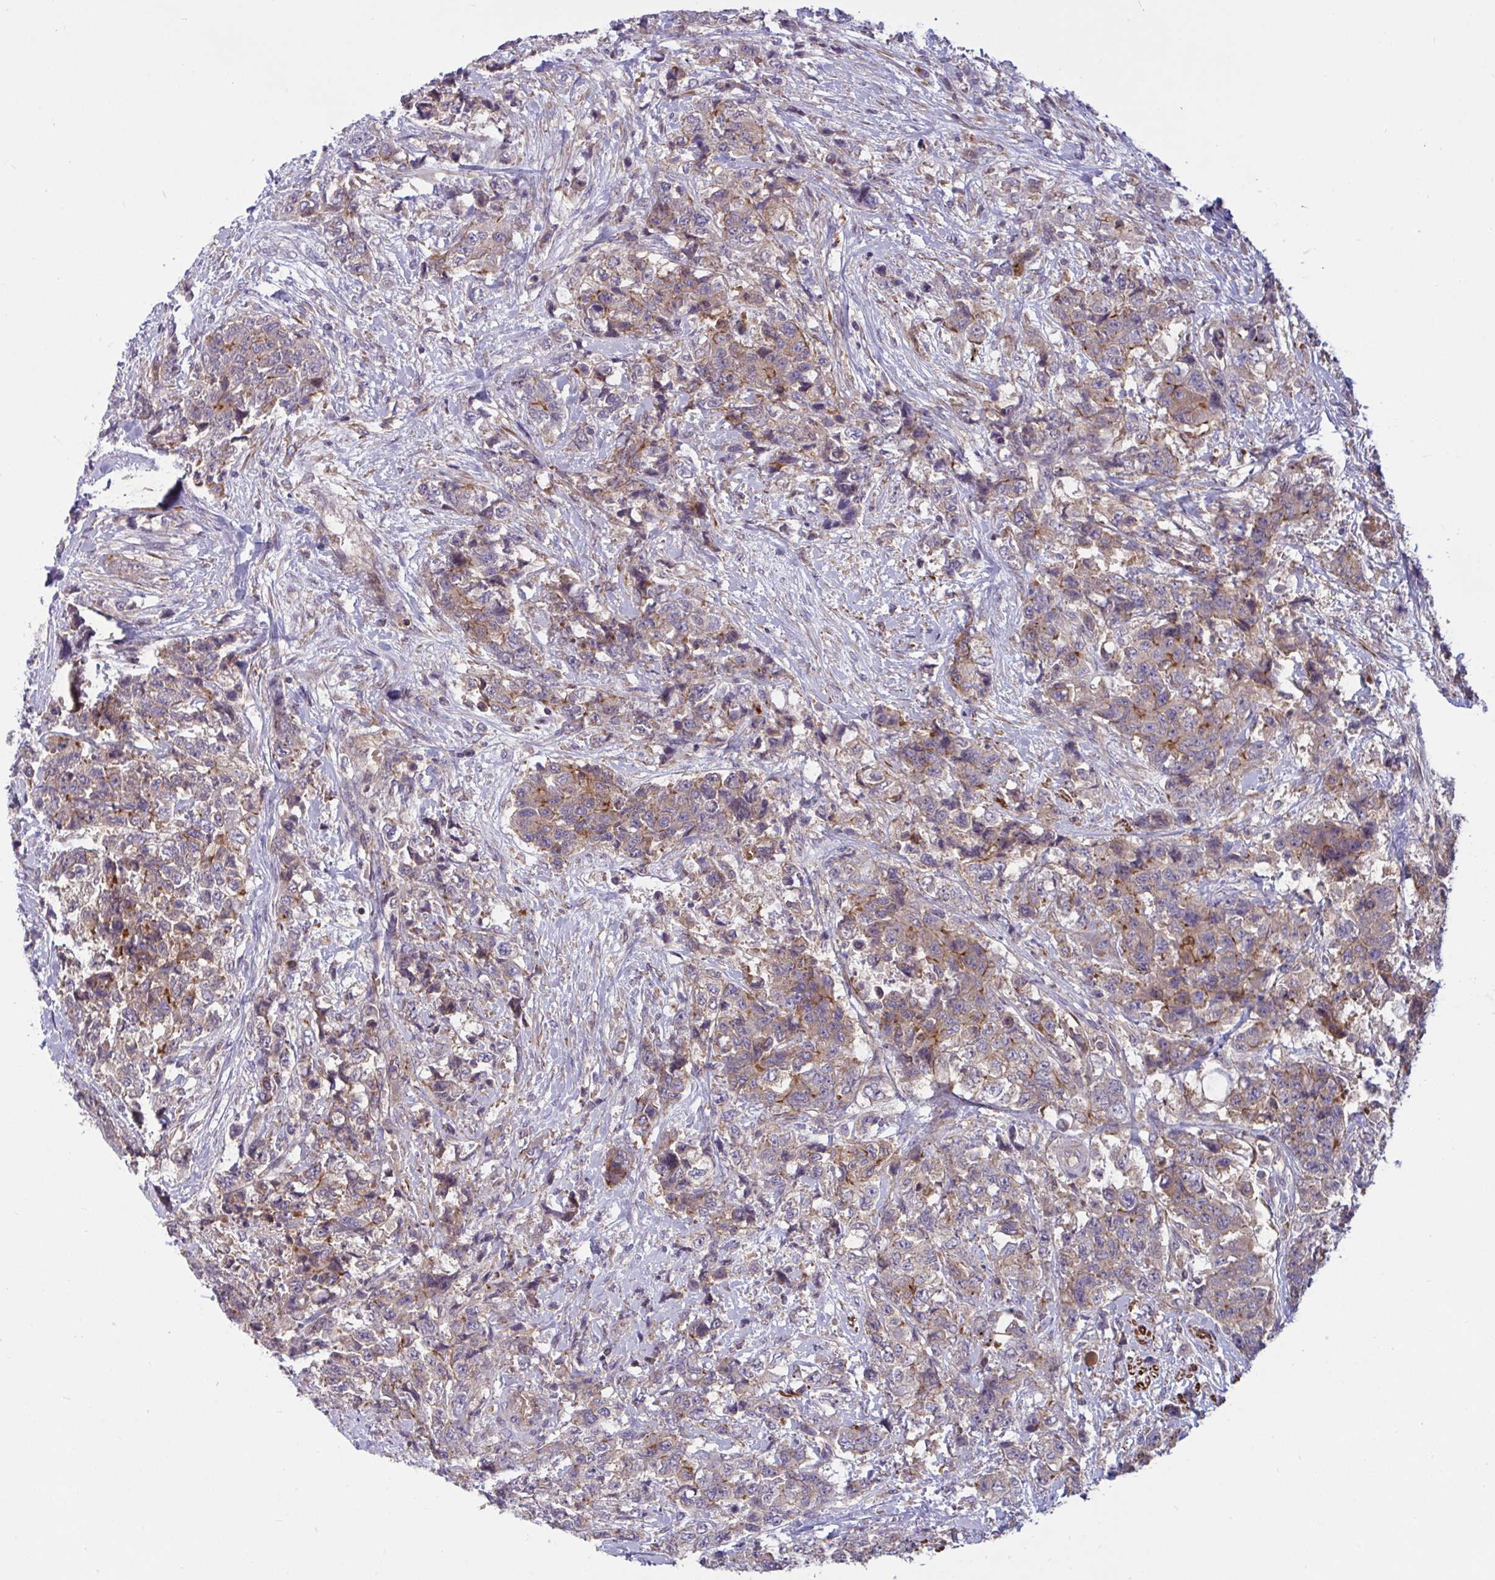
{"staining": {"intensity": "weak", "quantity": ">75%", "location": "cytoplasmic/membranous"}, "tissue": "urothelial cancer", "cell_type": "Tumor cells", "image_type": "cancer", "snomed": [{"axis": "morphology", "description": "Urothelial carcinoma, High grade"}, {"axis": "topography", "description": "Urinary bladder"}], "caption": "DAB (3,3'-diaminobenzidine) immunohistochemical staining of human urothelial cancer reveals weak cytoplasmic/membranous protein positivity in approximately >75% of tumor cells. The staining was performed using DAB to visualize the protein expression in brown, while the nuclei were stained in blue with hematoxylin (Magnification: 20x).", "gene": "TANK", "patient": {"sex": "female", "age": 78}}